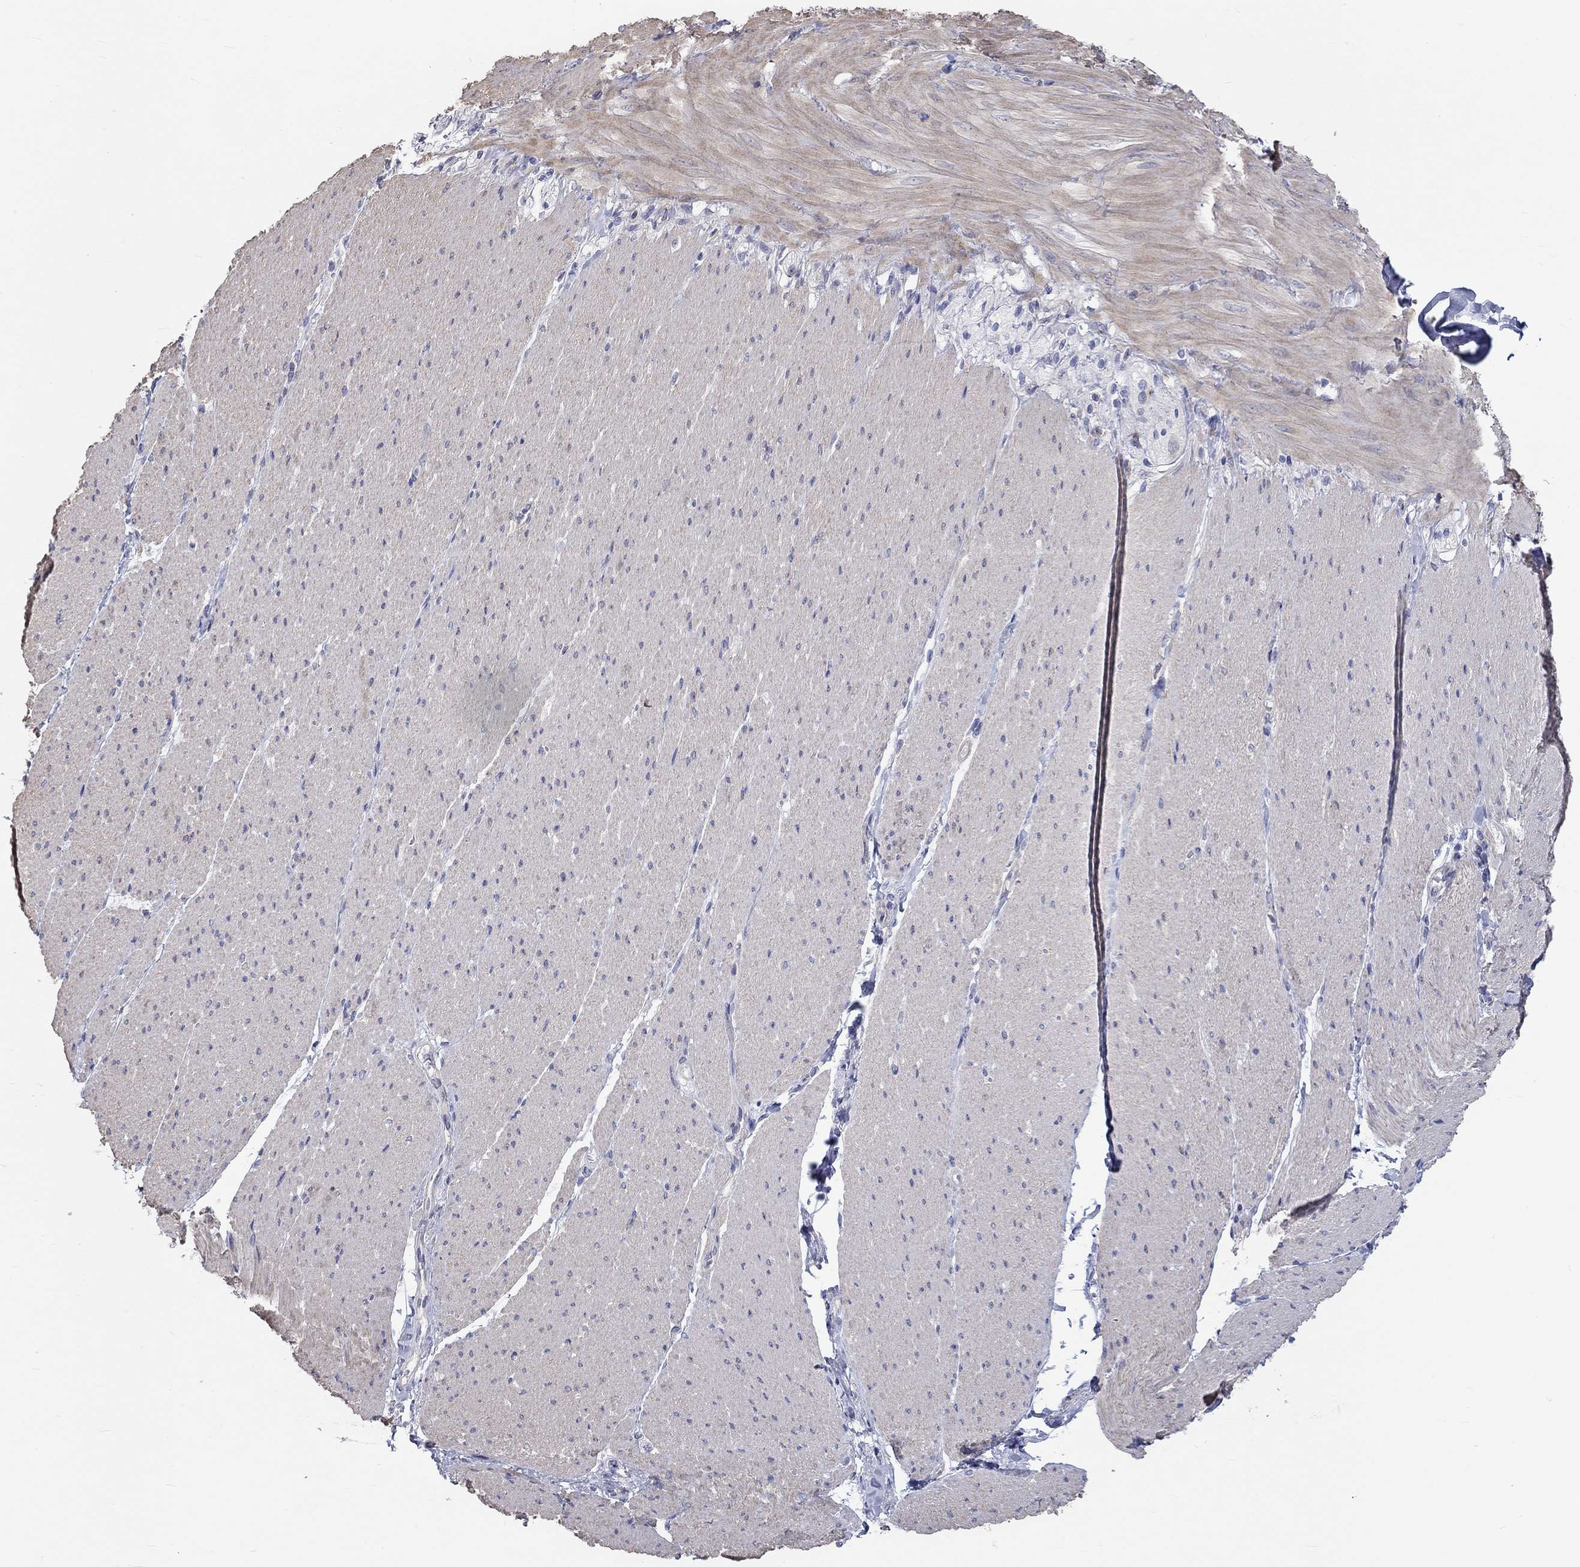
{"staining": {"intensity": "negative", "quantity": "none", "location": "none"}, "tissue": "soft tissue", "cell_type": "Fibroblasts", "image_type": "normal", "snomed": [{"axis": "morphology", "description": "Normal tissue, NOS"}, {"axis": "topography", "description": "Smooth muscle"}, {"axis": "topography", "description": "Duodenum"}, {"axis": "topography", "description": "Peripheral nerve tissue"}], "caption": "Photomicrograph shows no significant protein positivity in fibroblasts of benign soft tissue.", "gene": "PCDHGA10", "patient": {"sex": "female", "age": 61}}